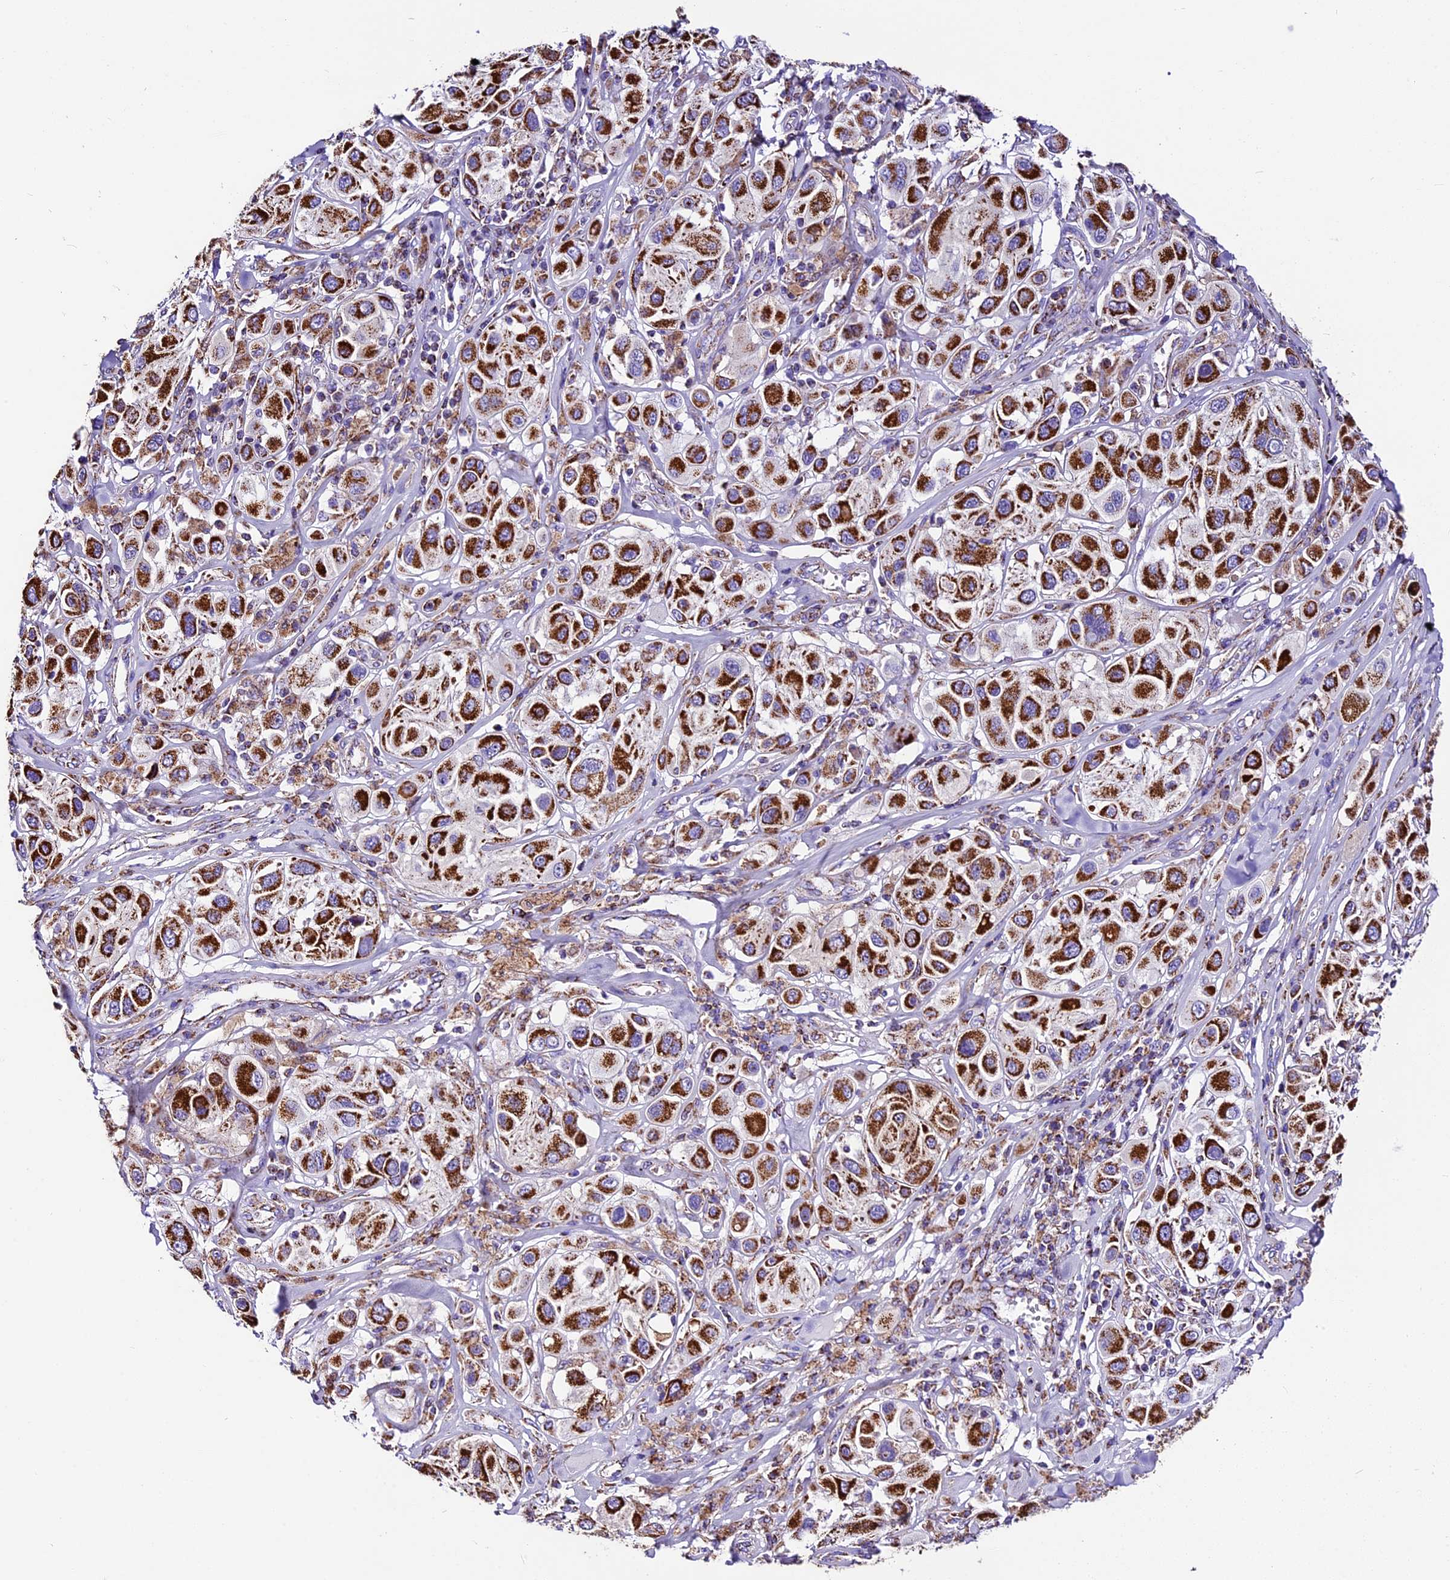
{"staining": {"intensity": "strong", "quantity": ">75%", "location": "cytoplasmic/membranous"}, "tissue": "melanoma", "cell_type": "Tumor cells", "image_type": "cancer", "snomed": [{"axis": "morphology", "description": "Malignant melanoma, Metastatic site"}, {"axis": "topography", "description": "Skin"}], "caption": "IHC (DAB (3,3'-diaminobenzidine)) staining of human malignant melanoma (metastatic site) displays strong cytoplasmic/membranous protein positivity in about >75% of tumor cells. The protein of interest is shown in brown color, while the nuclei are stained blue.", "gene": "DCAF5", "patient": {"sex": "male", "age": 41}}